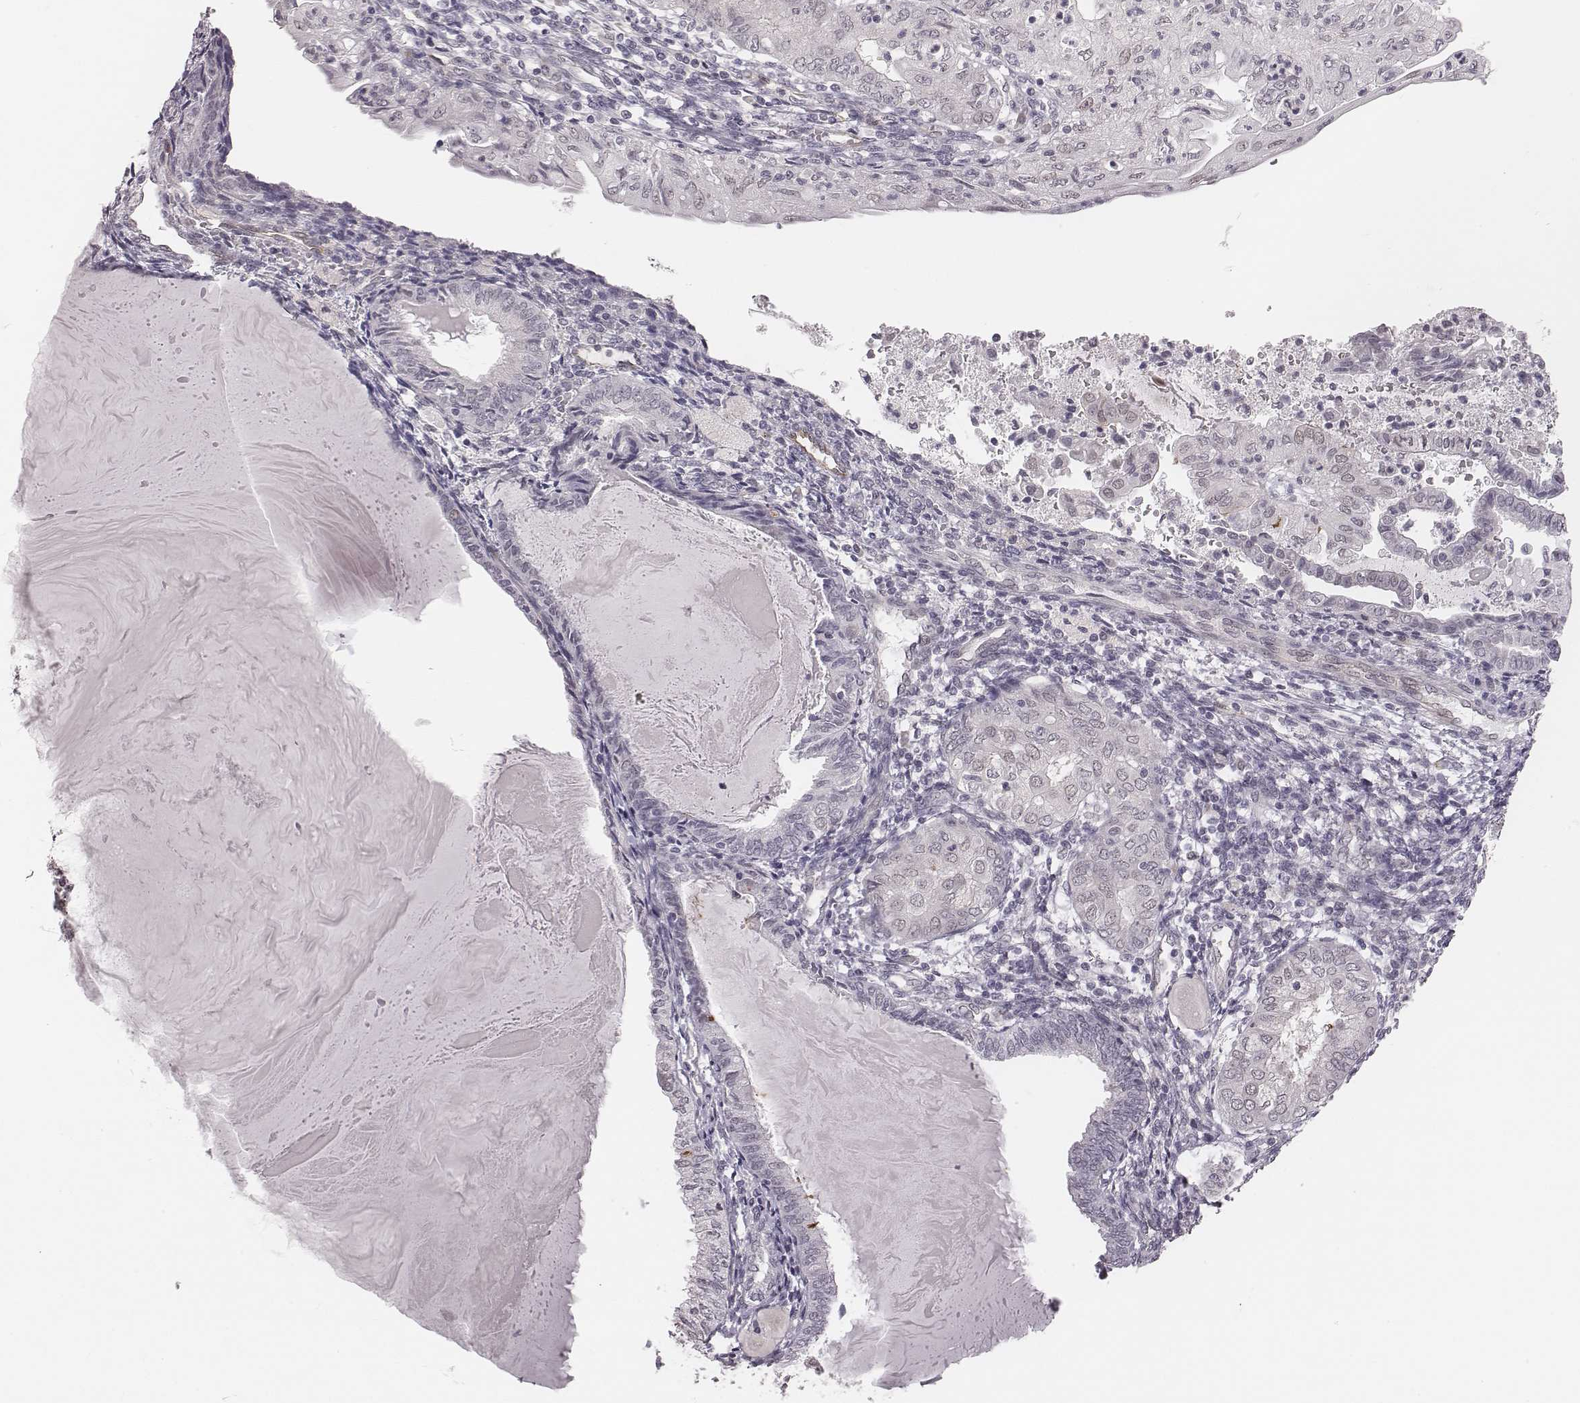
{"staining": {"intensity": "negative", "quantity": "none", "location": "none"}, "tissue": "endometrial cancer", "cell_type": "Tumor cells", "image_type": "cancer", "snomed": [{"axis": "morphology", "description": "Adenocarcinoma, NOS"}, {"axis": "topography", "description": "Endometrium"}], "caption": "An immunohistochemistry (IHC) micrograph of endometrial cancer is shown. There is no staining in tumor cells of endometrial cancer.", "gene": "RPGRIP1", "patient": {"sex": "female", "age": 68}}